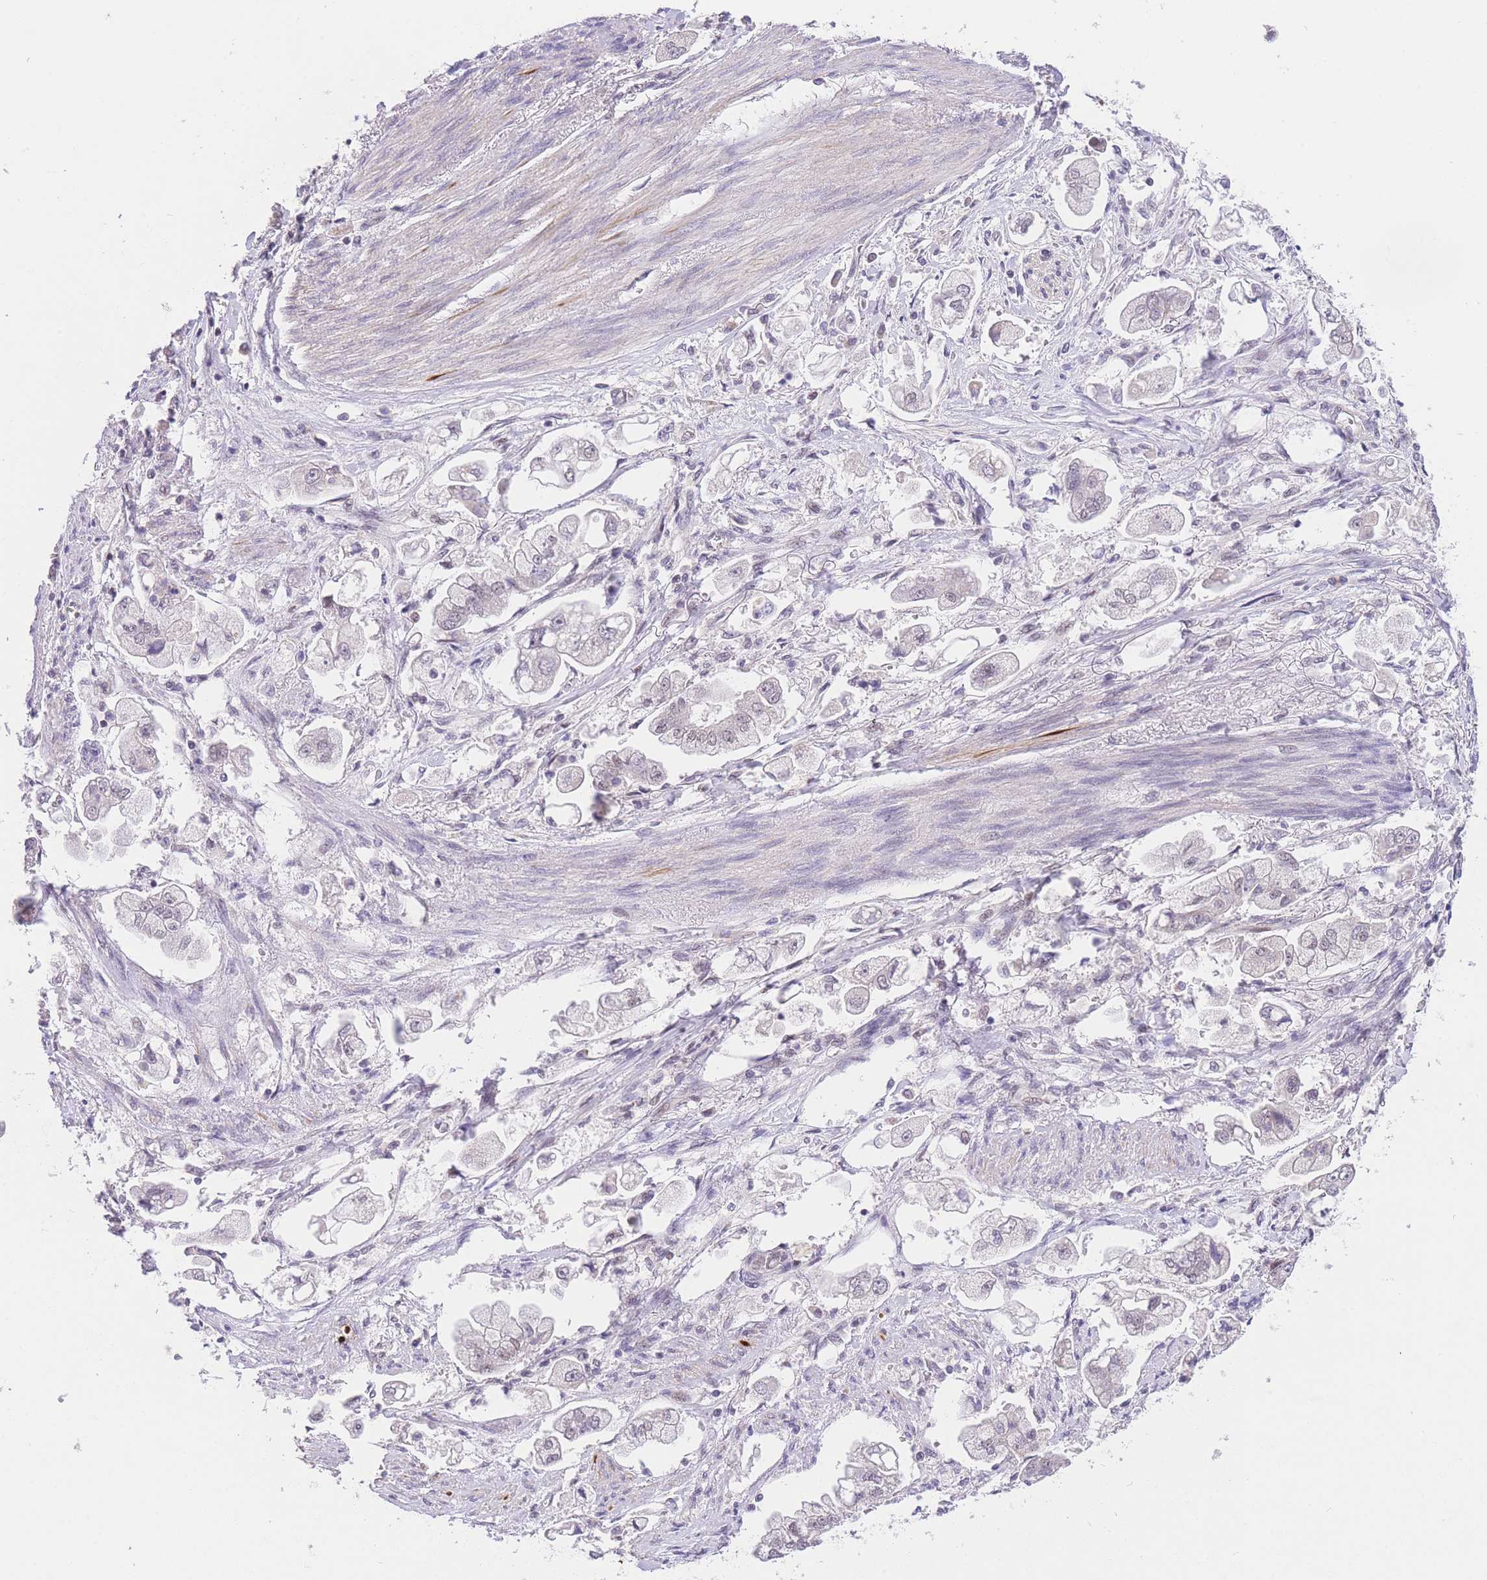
{"staining": {"intensity": "negative", "quantity": "none", "location": "none"}, "tissue": "stomach cancer", "cell_type": "Tumor cells", "image_type": "cancer", "snomed": [{"axis": "morphology", "description": "Adenocarcinoma, NOS"}, {"axis": "topography", "description": "Stomach"}], "caption": "Adenocarcinoma (stomach) was stained to show a protein in brown. There is no significant staining in tumor cells. (Stains: DAB (3,3'-diaminobenzidine) immunohistochemistry (IHC) with hematoxylin counter stain, Microscopy: brightfield microscopy at high magnification).", "gene": "SLC35F2", "patient": {"sex": "male", "age": 62}}